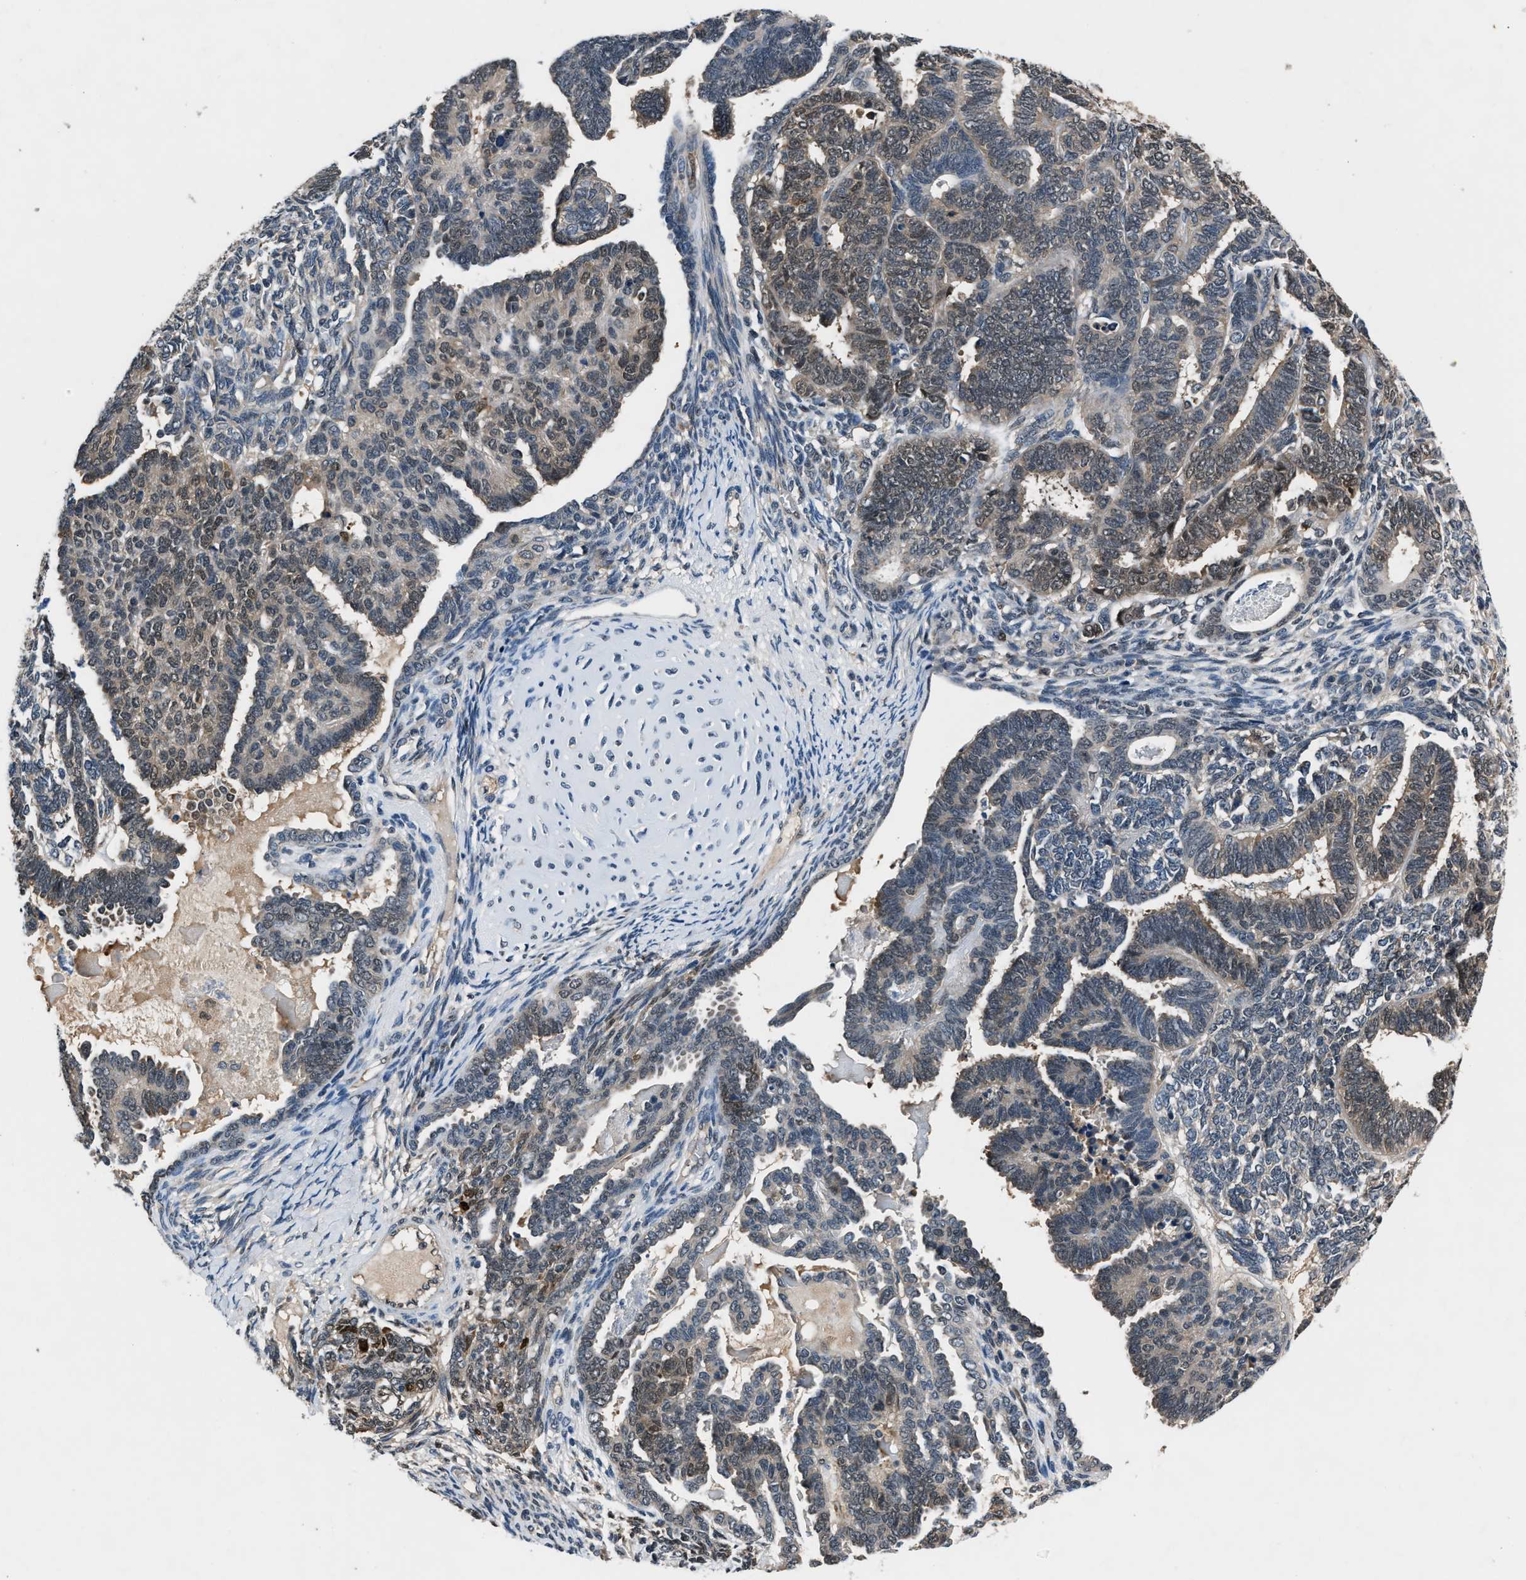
{"staining": {"intensity": "weak", "quantity": ">75%", "location": "cytoplasmic/membranous"}, "tissue": "endometrial cancer", "cell_type": "Tumor cells", "image_type": "cancer", "snomed": [{"axis": "morphology", "description": "Neoplasm, malignant, NOS"}, {"axis": "topography", "description": "Endometrium"}], "caption": "Brown immunohistochemical staining in human endometrial cancer demonstrates weak cytoplasmic/membranous expression in about >75% of tumor cells. The protein of interest is stained brown, and the nuclei are stained in blue (DAB IHC with brightfield microscopy, high magnification).", "gene": "TP53I3", "patient": {"sex": "female", "age": 74}}